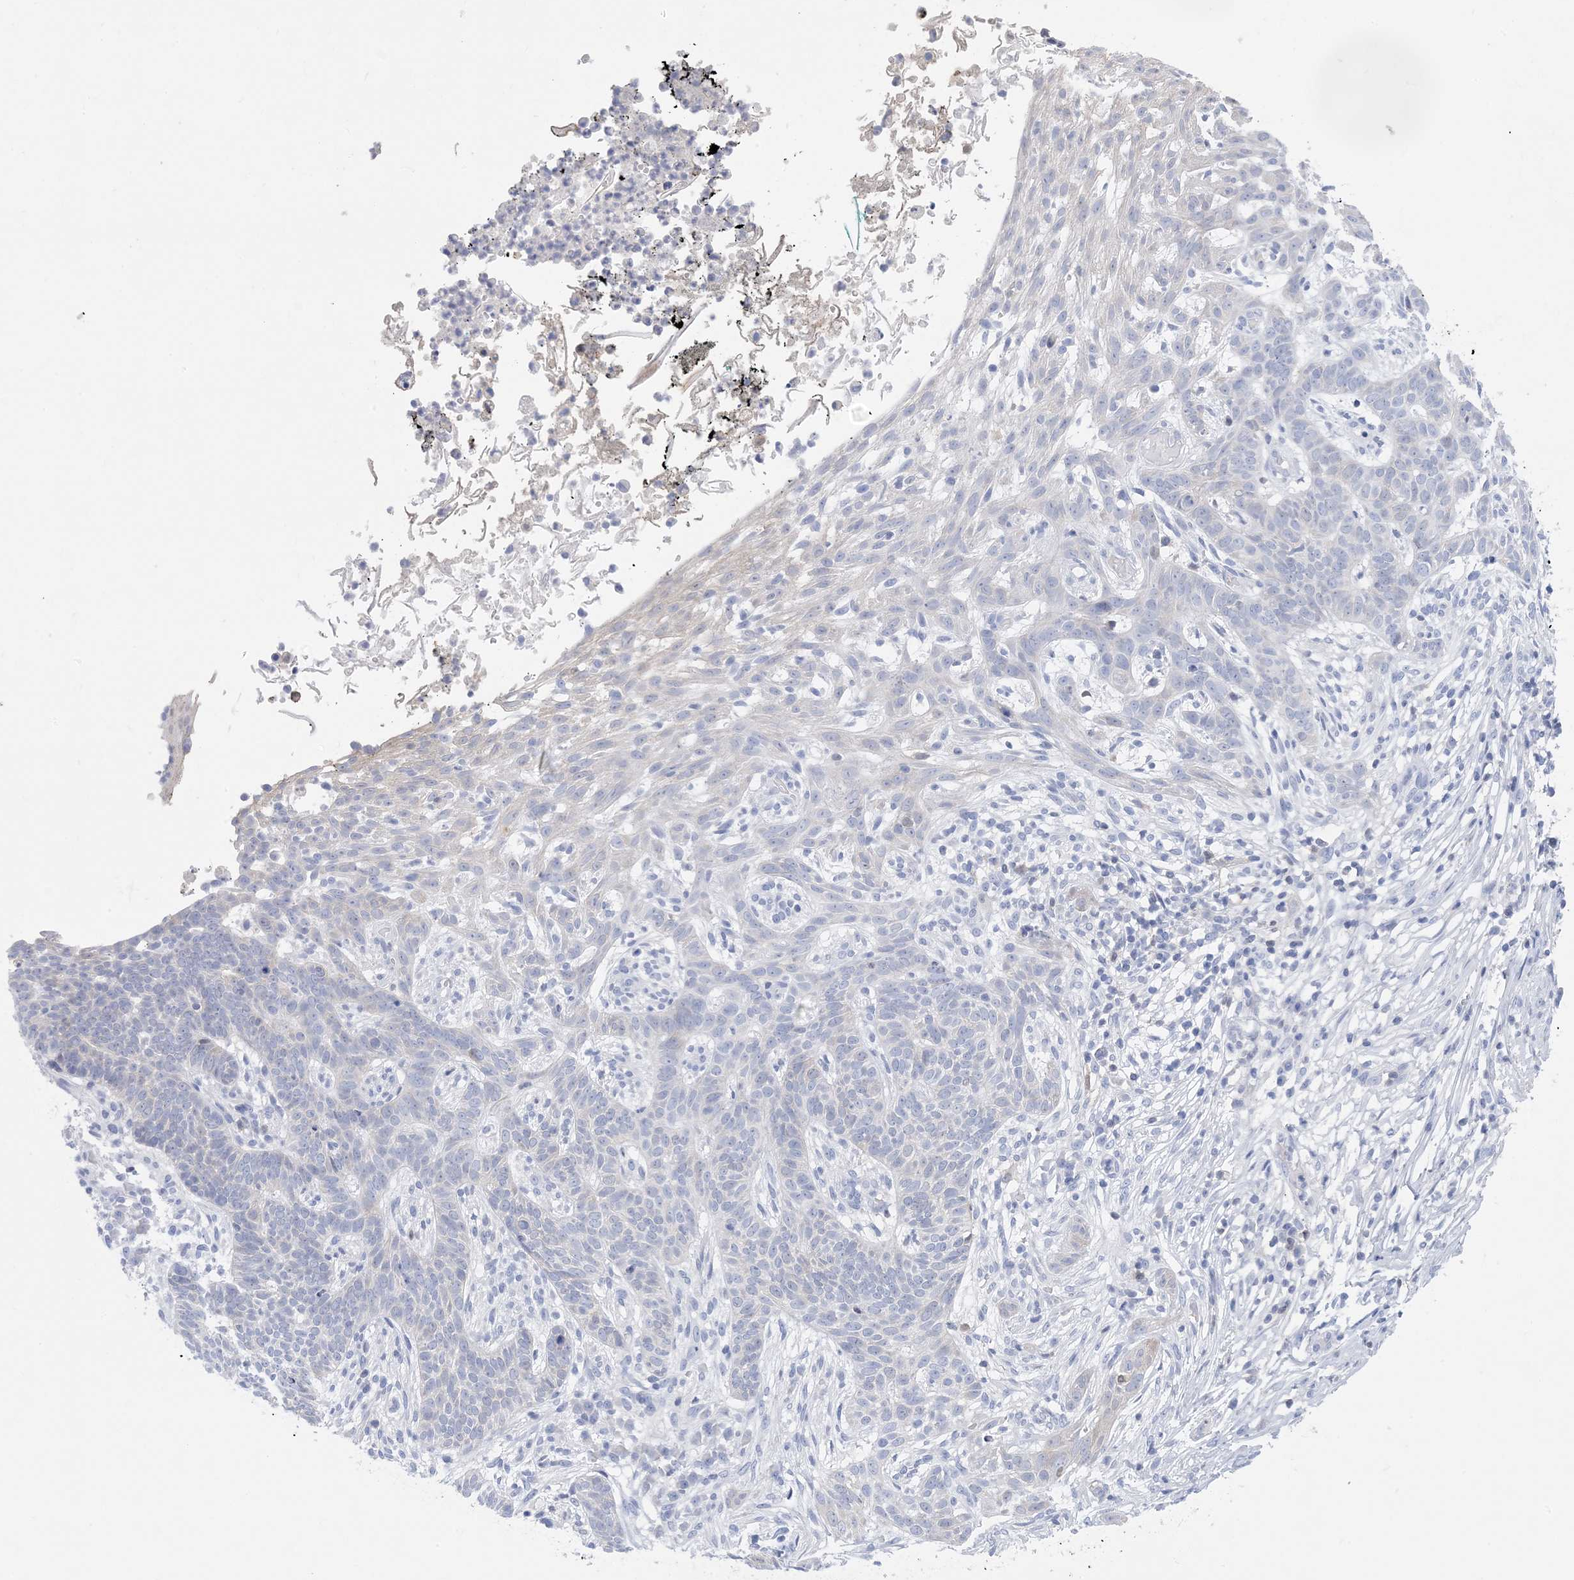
{"staining": {"intensity": "negative", "quantity": "none", "location": "none"}, "tissue": "skin cancer", "cell_type": "Tumor cells", "image_type": "cancer", "snomed": [{"axis": "morphology", "description": "Normal tissue, NOS"}, {"axis": "morphology", "description": "Basal cell carcinoma"}, {"axis": "topography", "description": "Skin"}], "caption": "DAB (3,3'-diaminobenzidine) immunohistochemical staining of skin basal cell carcinoma reveals no significant staining in tumor cells.", "gene": "SH3YL1", "patient": {"sex": "male", "age": 64}}